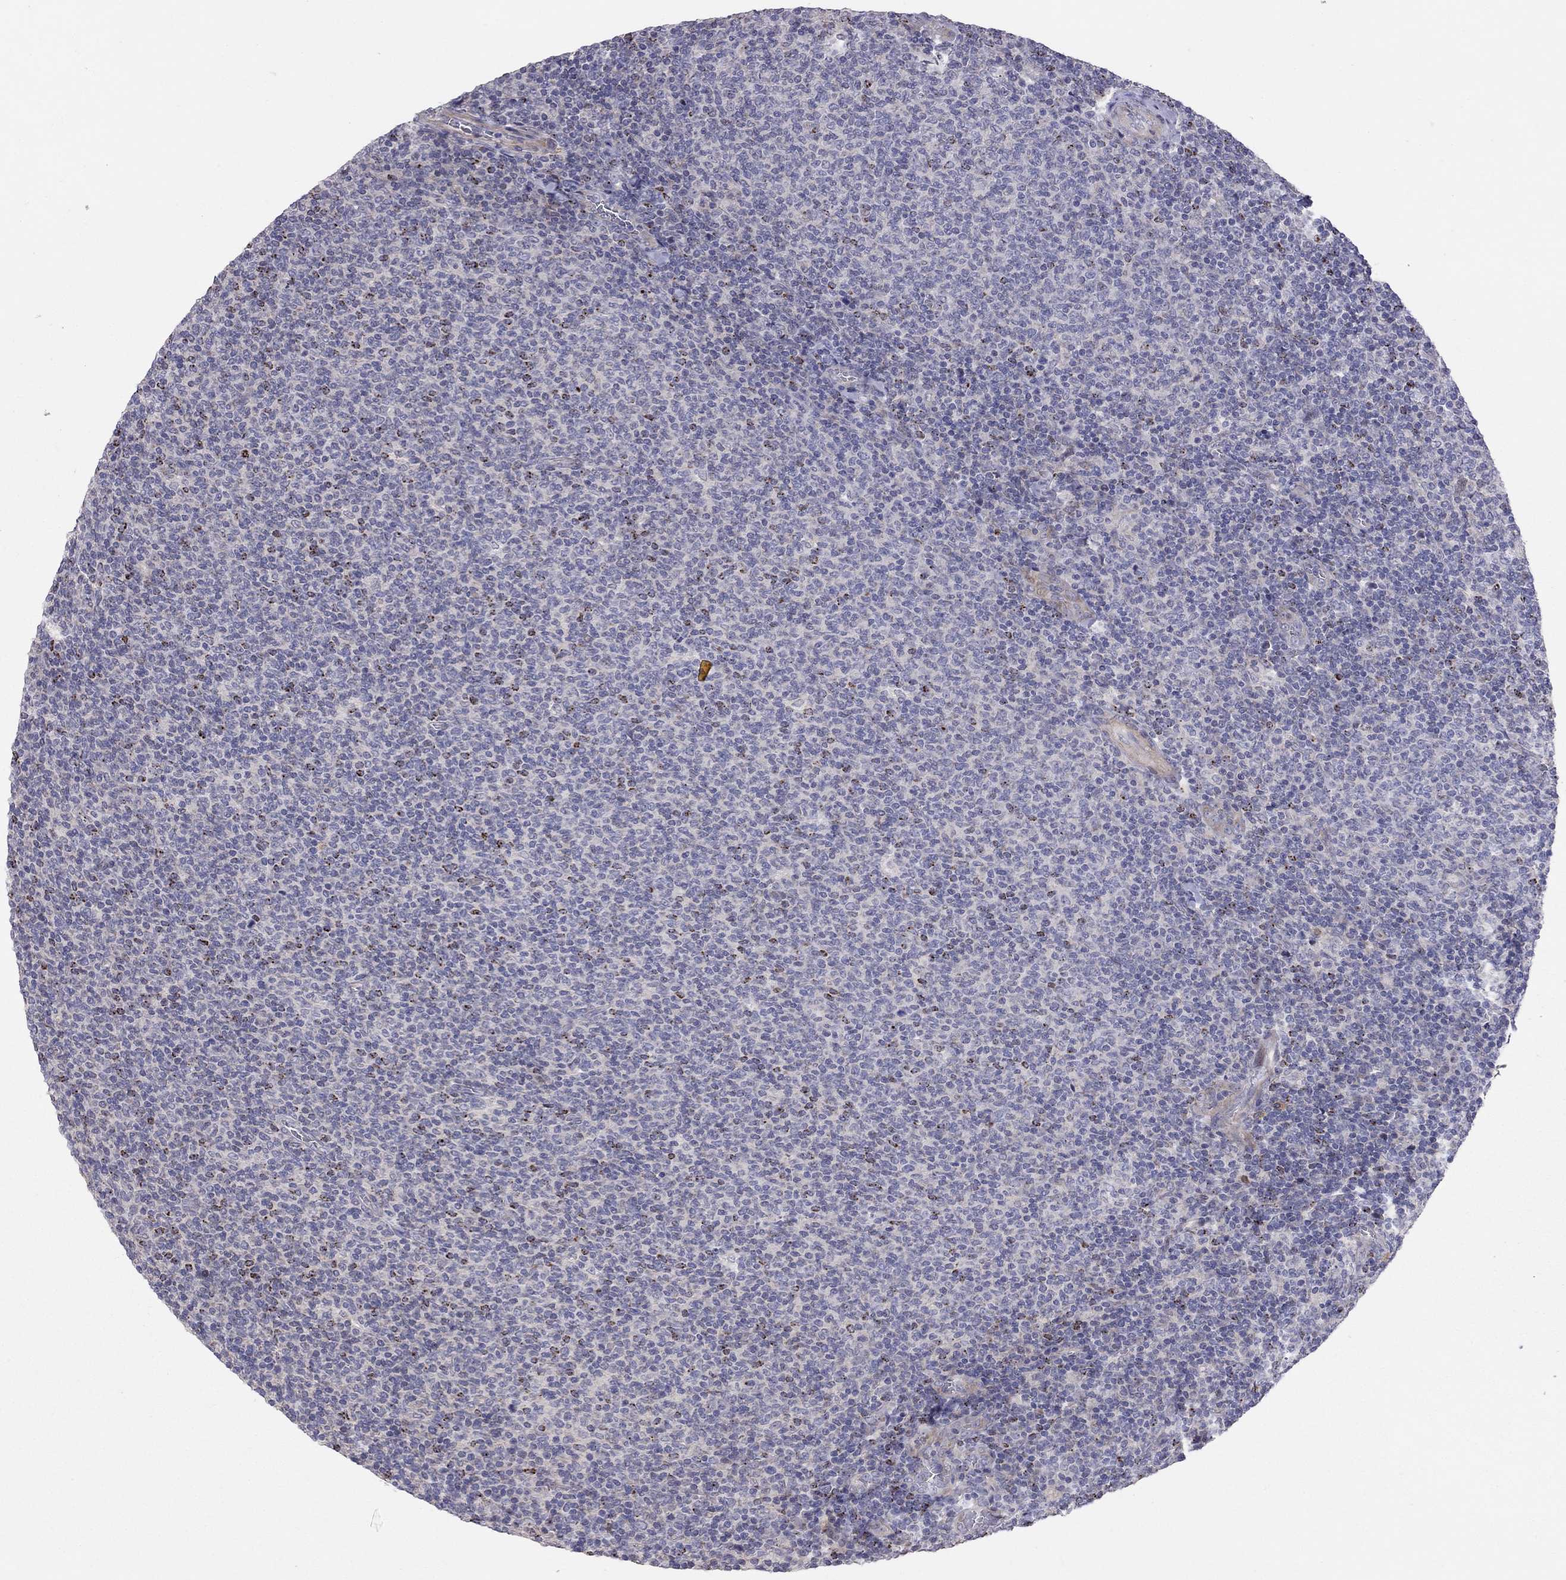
{"staining": {"intensity": "negative", "quantity": "none", "location": "none"}, "tissue": "lymphoma", "cell_type": "Tumor cells", "image_type": "cancer", "snomed": [{"axis": "morphology", "description": "Malignant lymphoma, non-Hodgkin's type, Low grade"}, {"axis": "topography", "description": "Lymph node"}], "caption": "Immunohistochemical staining of low-grade malignant lymphoma, non-Hodgkin's type exhibits no significant staining in tumor cells. Nuclei are stained in blue.", "gene": "SYTL2", "patient": {"sex": "male", "age": 52}}